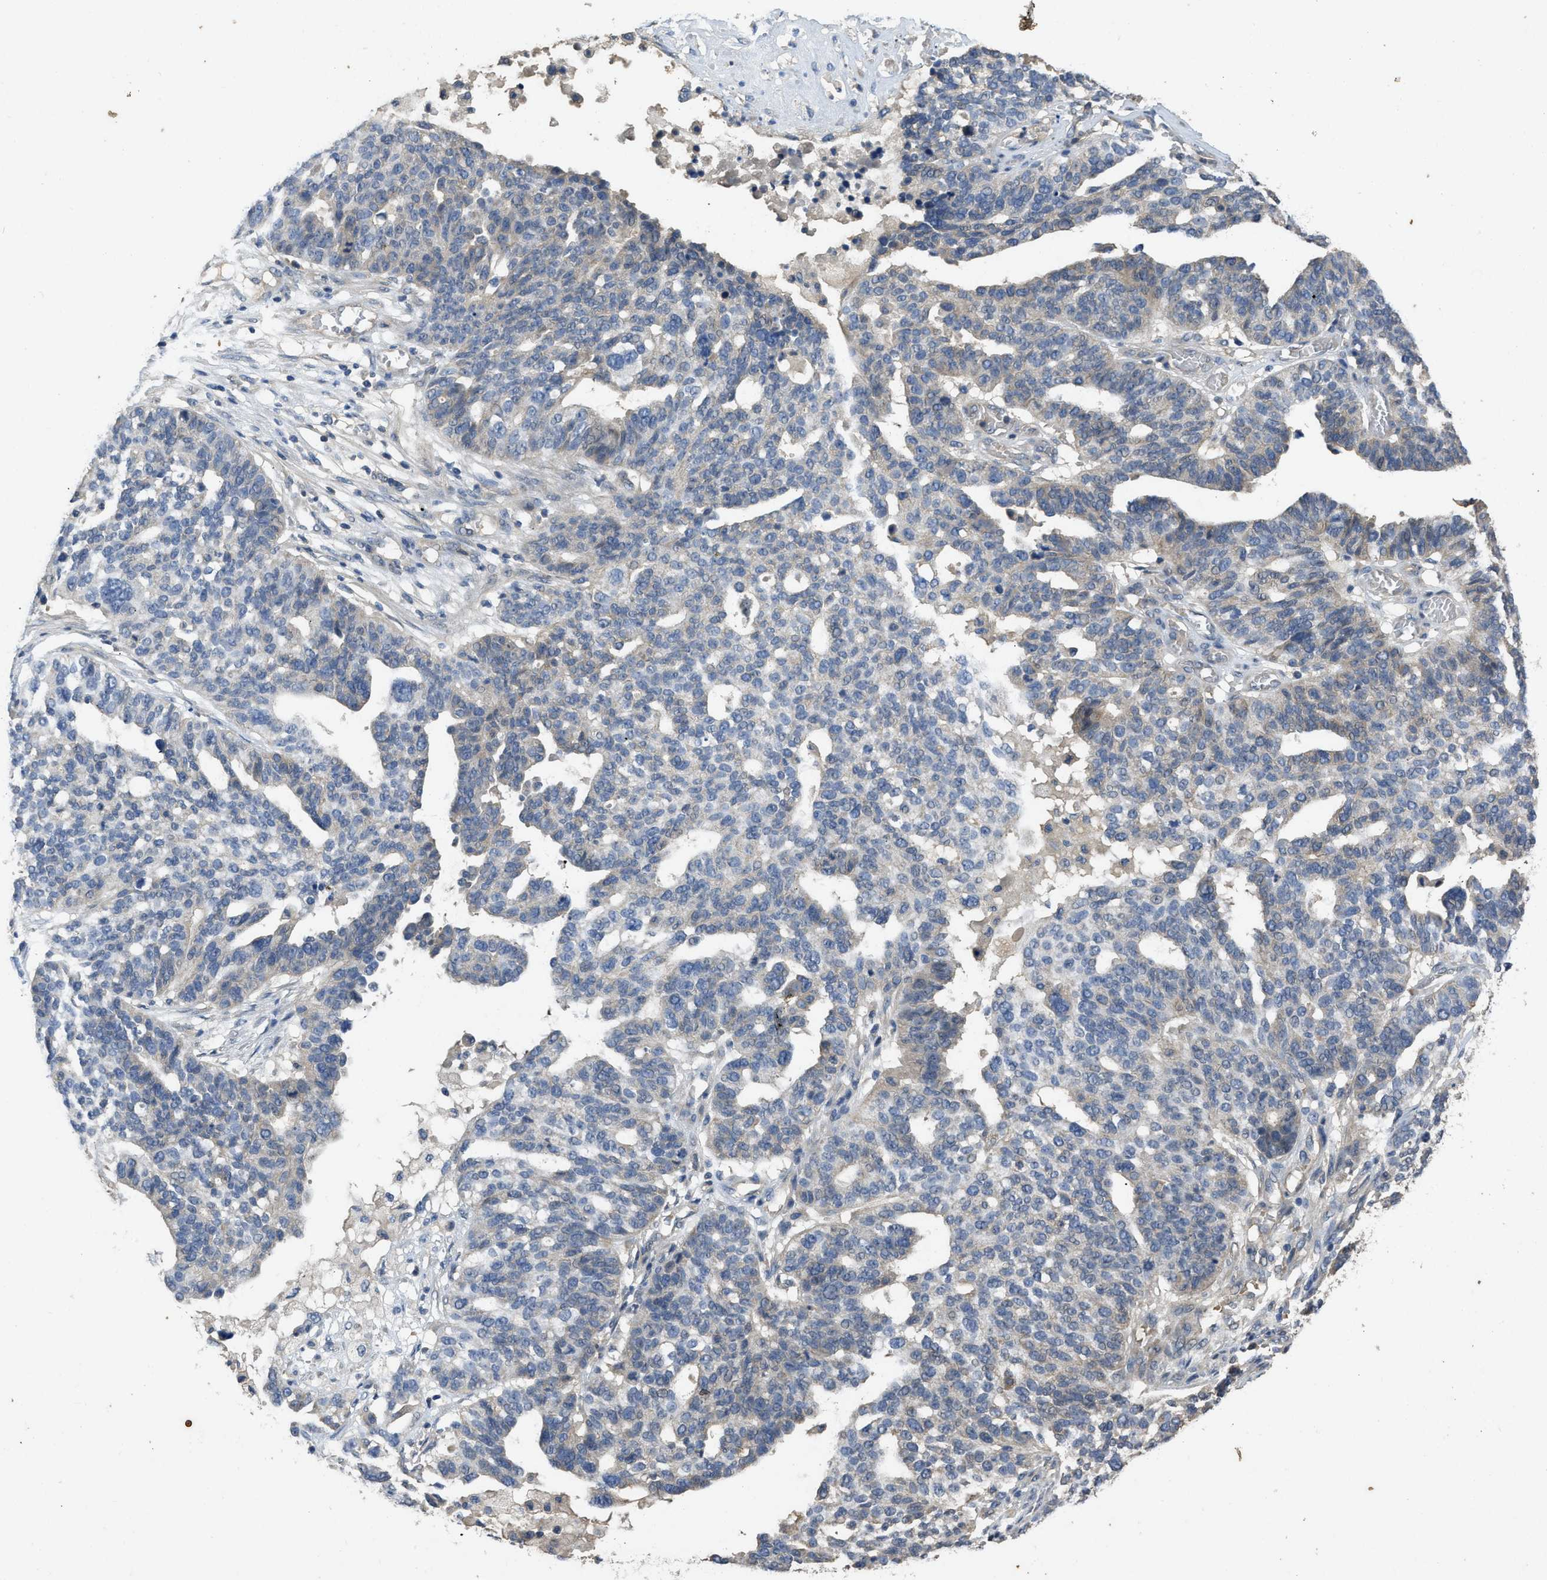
{"staining": {"intensity": "negative", "quantity": "none", "location": "none"}, "tissue": "ovarian cancer", "cell_type": "Tumor cells", "image_type": "cancer", "snomed": [{"axis": "morphology", "description": "Cystadenocarcinoma, serous, NOS"}, {"axis": "topography", "description": "Ovary"}], "caption": "Image shows no significant protein staining in tumor cells of serous cystadenocarcinoma (ovarian). Nuclei are stained in blue.", "gene": "PPP3CA", "patient": {"sex": "female", "age": 59}}